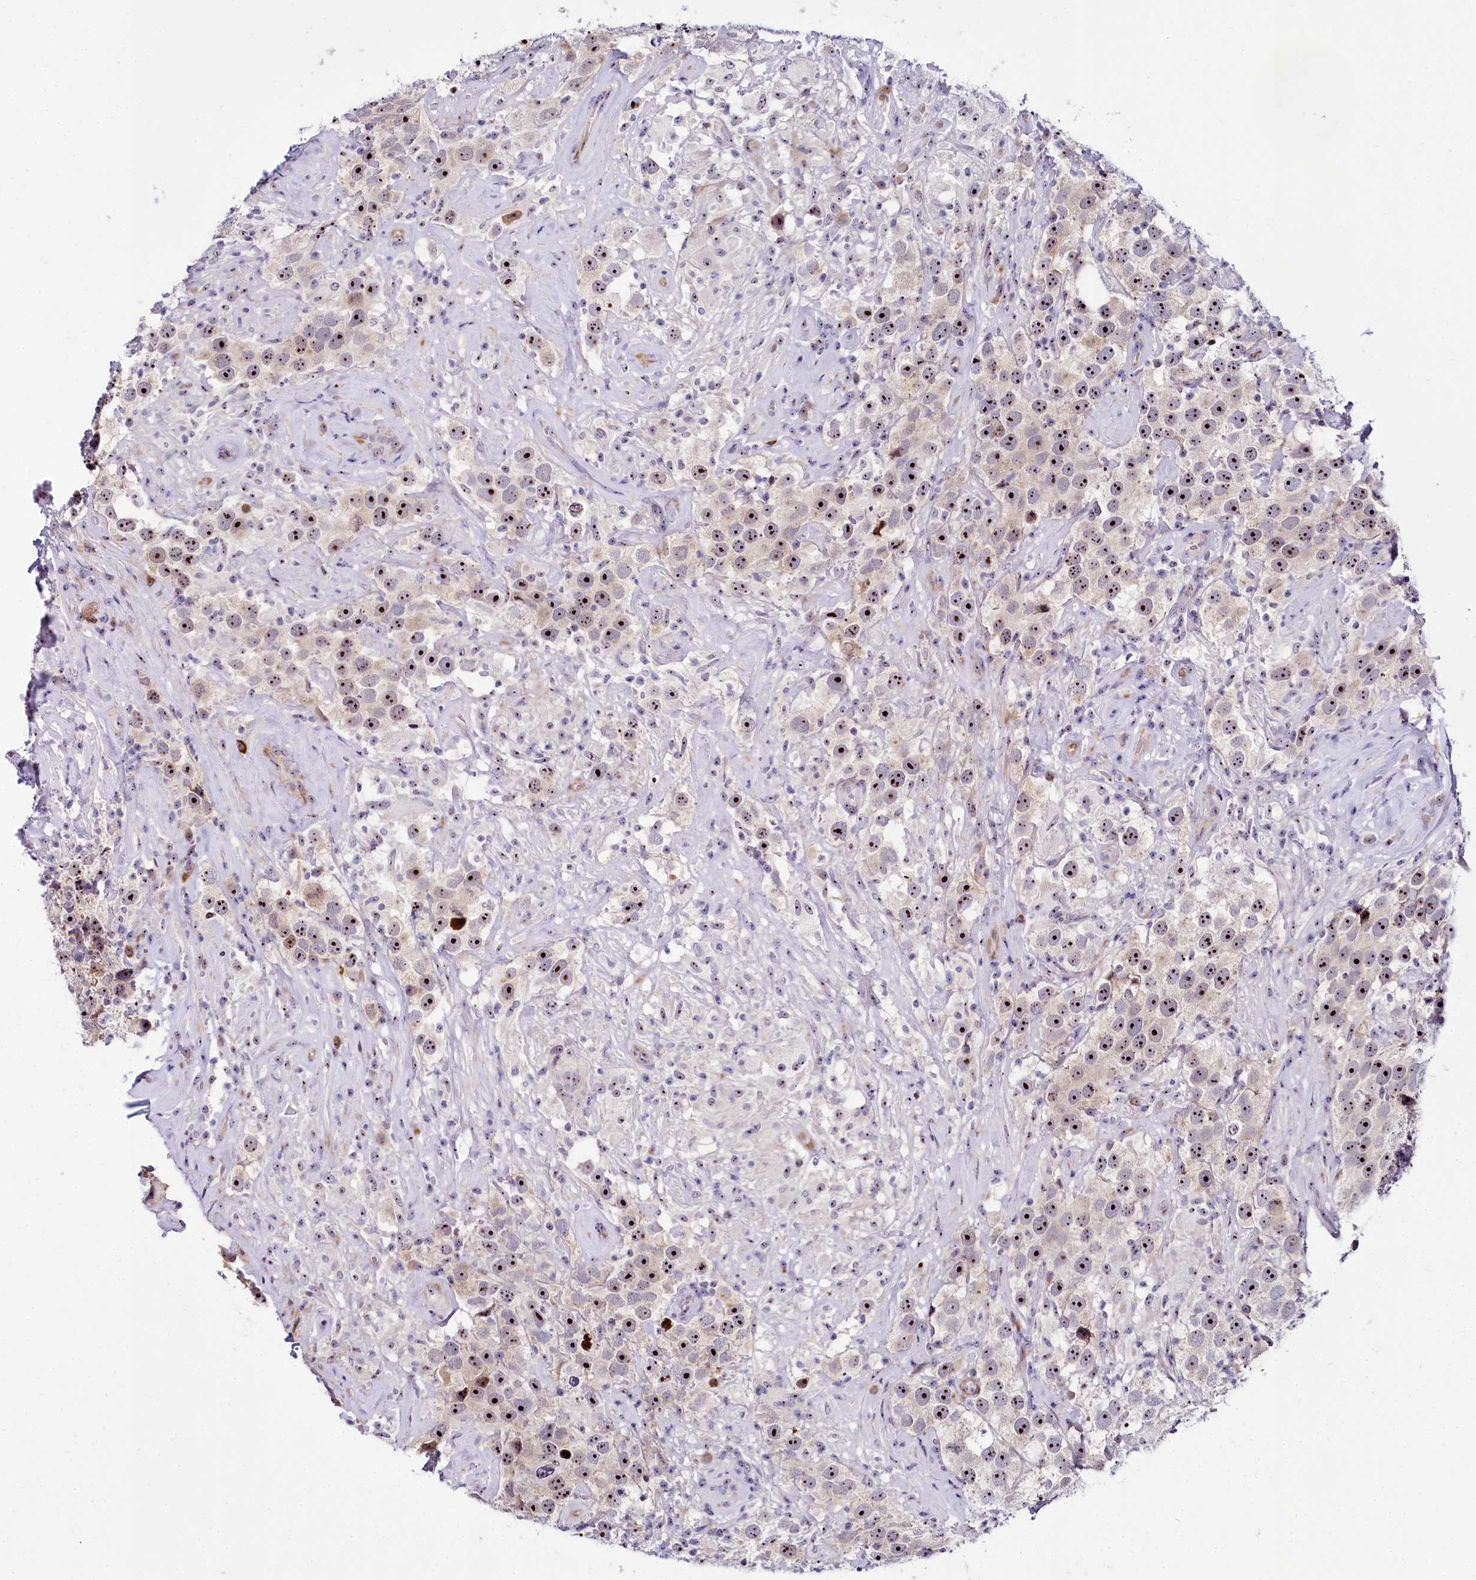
{"staining": {"intensity": "moderate", "quantity": ">75%", "location": "nuclear"}, "tissue": "testis cancer", "cell_type": "Tumor cells", "image_type": "cancer", "snomed": [{"axis": "morphology", "description": "Seminoma, NOS"}, {"axis": "topography", "description": "Testis"}], "caption": "This image displays immunohistochemistry (IHC) staining of seminoma (testis), with medium moderate nuclear staining in approximately >75% of tumor cells.", "gene": "TCOF1", "patient": {"sex": "male", "age": 49}}